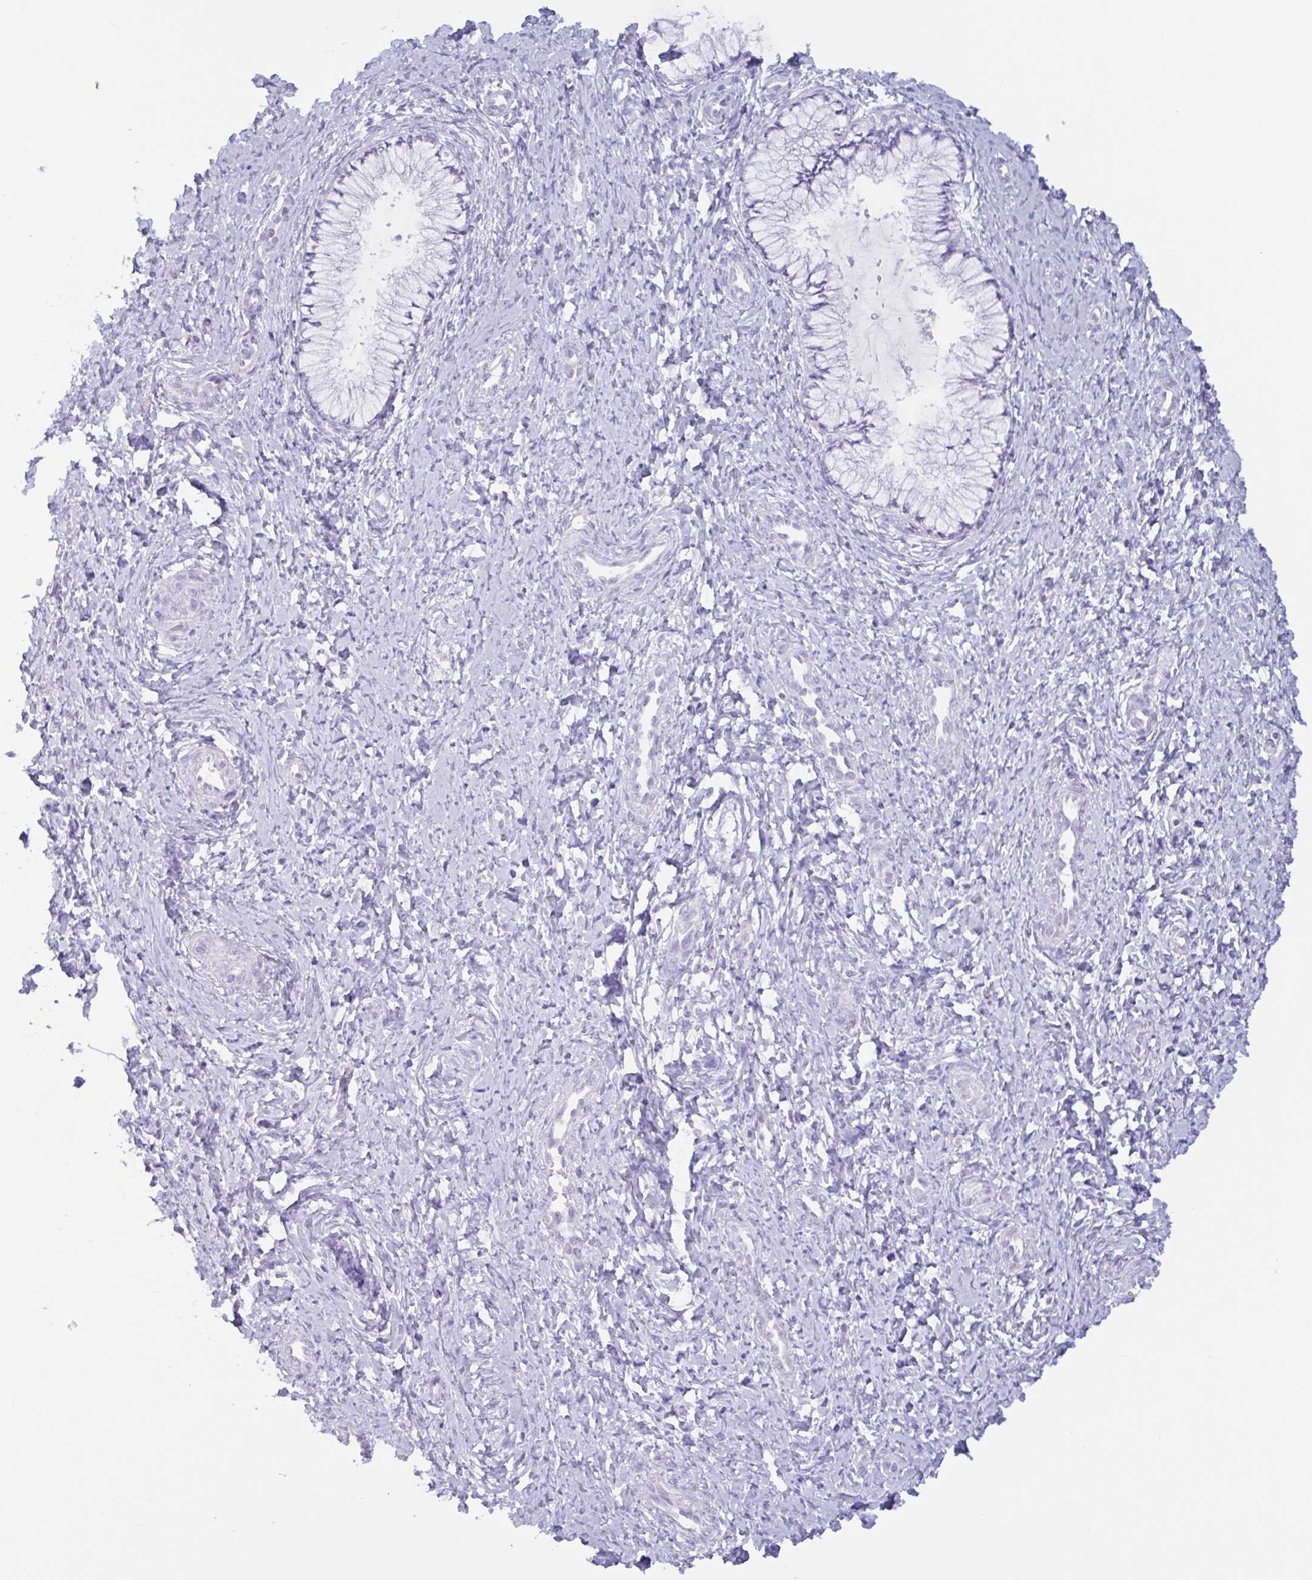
{"staining": {"intensity": "negative", "quantity": "none", "location": "none"}, "tissue": "cervix", "cell_type": "Glandular cells", "image_type": "normal", "snomed": [{"axis": "morphology", "description": "Normal tissue, NOS"}, {"axis": "topography", "description": "Cervix"}], "caption": "Glandular cells show no significant protein positivity in normal cervix.", "gene": "CTSE", "patient": {"sex": "female", "age": 37}}